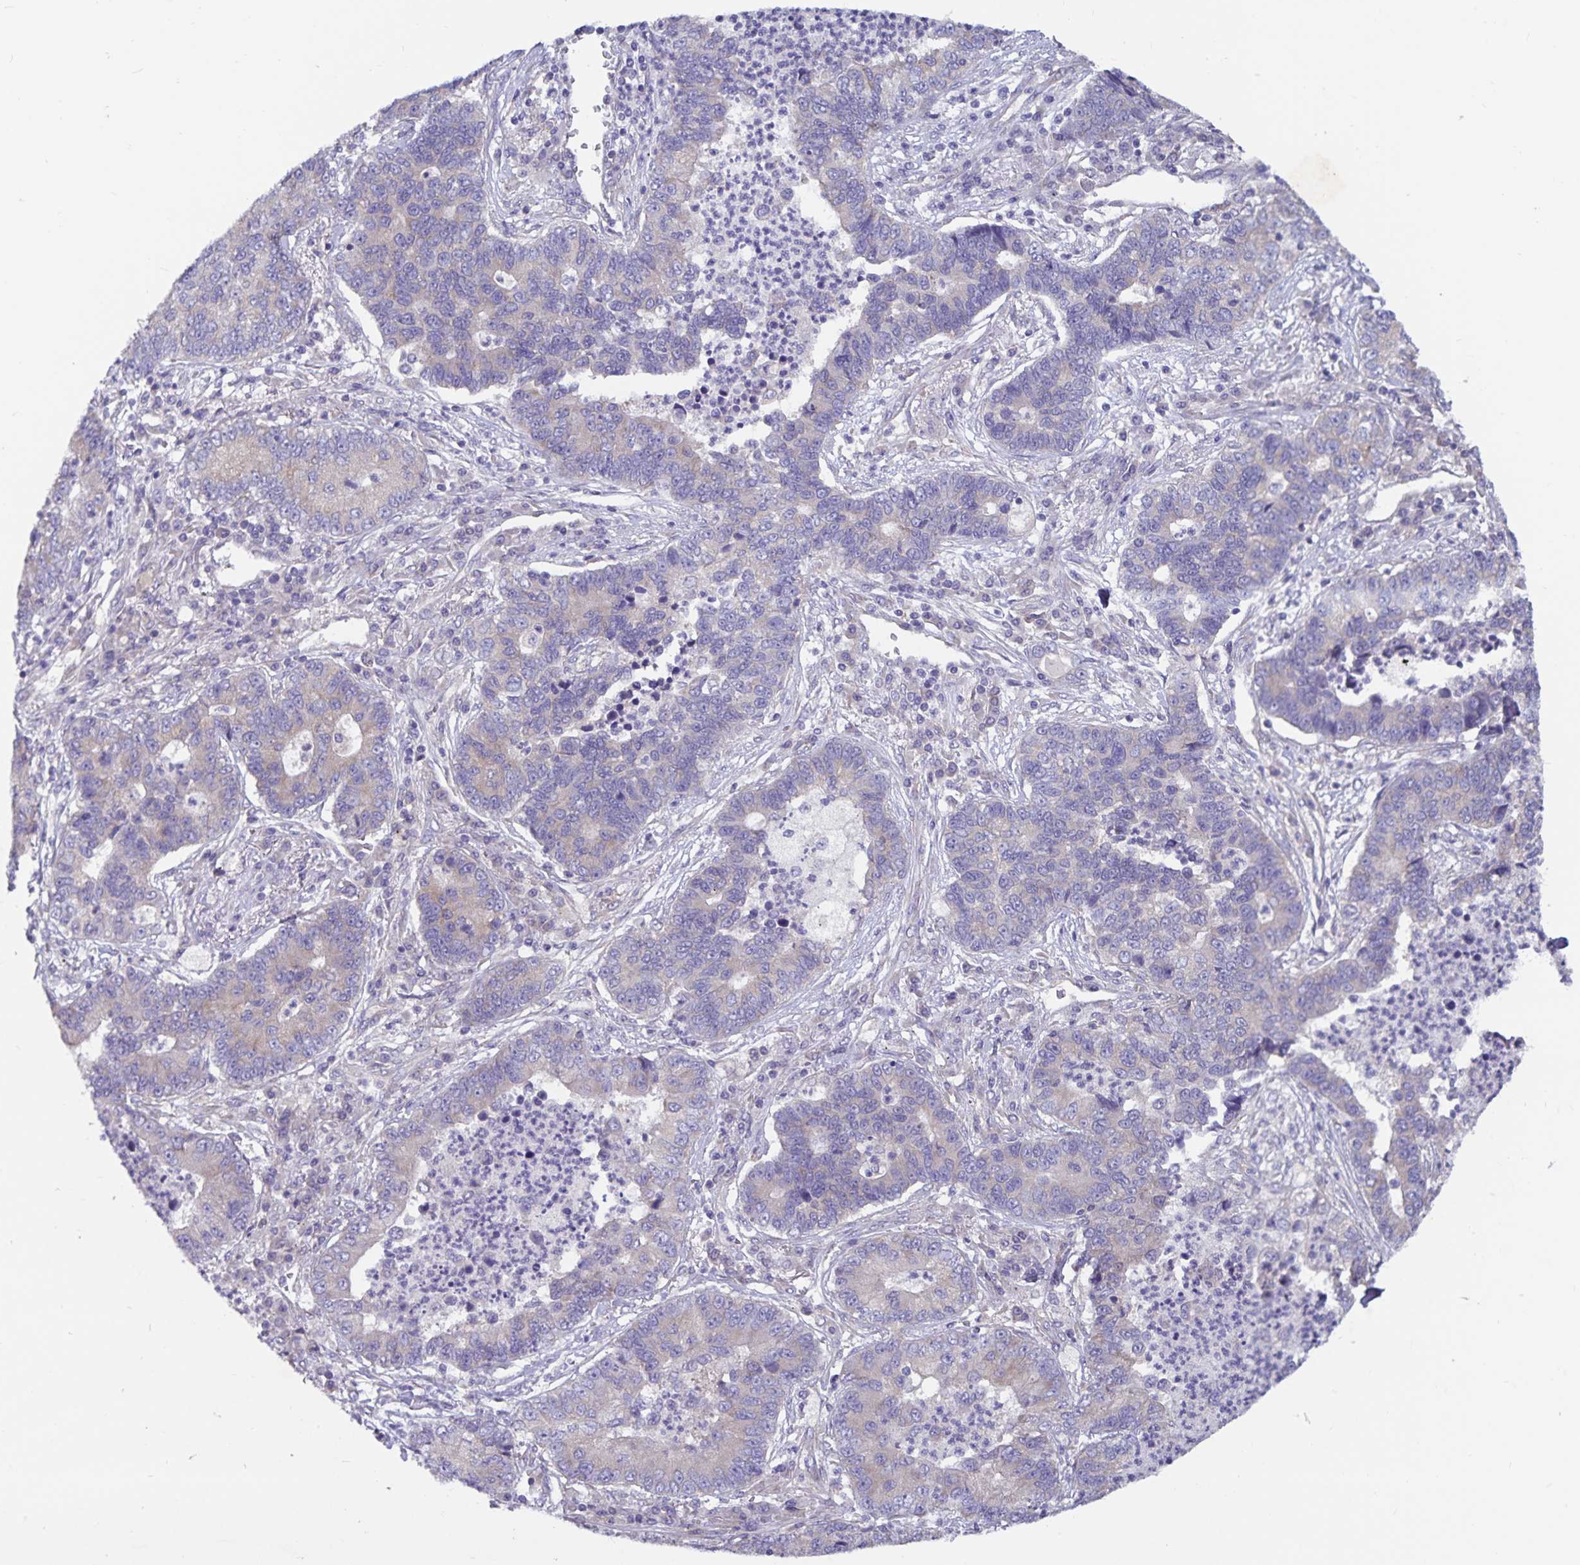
{"staining": {"intensity": "negative", "quantity": "none", "location": "none"}, "tissue": "lung cancer", "cell_type": "Tumor cells", "image_type": "cancer", "snomed": [{"axis": "morphology", "description": "Adenocarcinoma, NOS"}, {"axis": "topography", "description": "Lung"}], "caption": "High magnification brightfield microscopy of lung cancer (adenocarcinoma) stained with DAB (brown) and counterstained with hematoxylin (blue): tumor cells show no significant staining.", "gene": "FAM120A", "patient": {"sex": "female", "age": 57}}